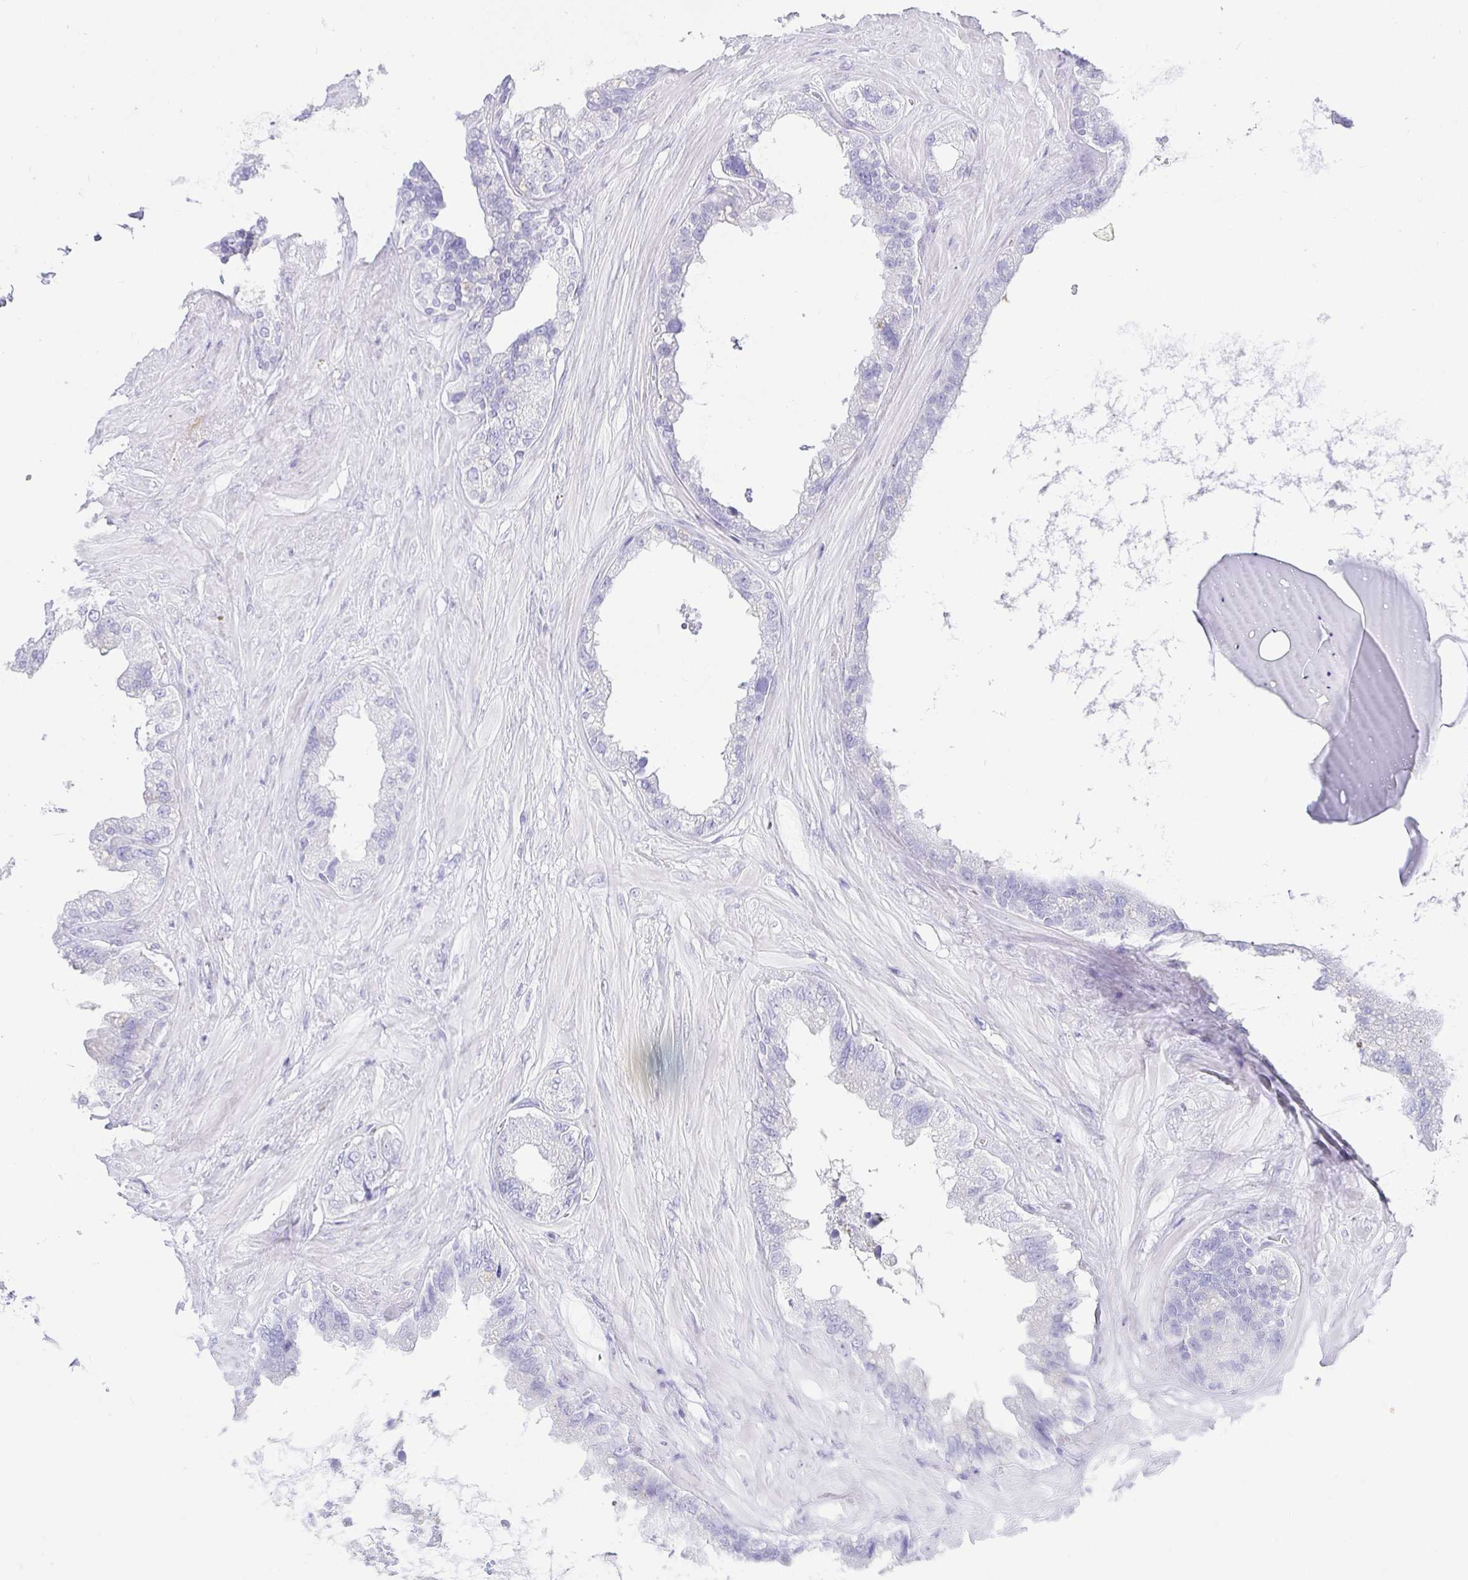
{"staining": {"intensity": "negative", "quantity": "none", "location": "none"}, "tissue": "seminal vesicle", "cell_type": "Glandular cells", "image_type": "normal", "snomed": [{"axis": "morphology", "description": "Normal tissue, NOS"}, {"axis": "topography", "description": "Seminal veicle"}, {"axis": "topography", "description": "Peripheral nerve tissue"}], "caption": "This is a photomicrograph of immunohistochemistry staining of normal seminal vesicle, which shows no staining in glandular cells. Nuclei are stained in blue.", "gene": "CHAT", "patient": {"sex": "male", "age": 76}}